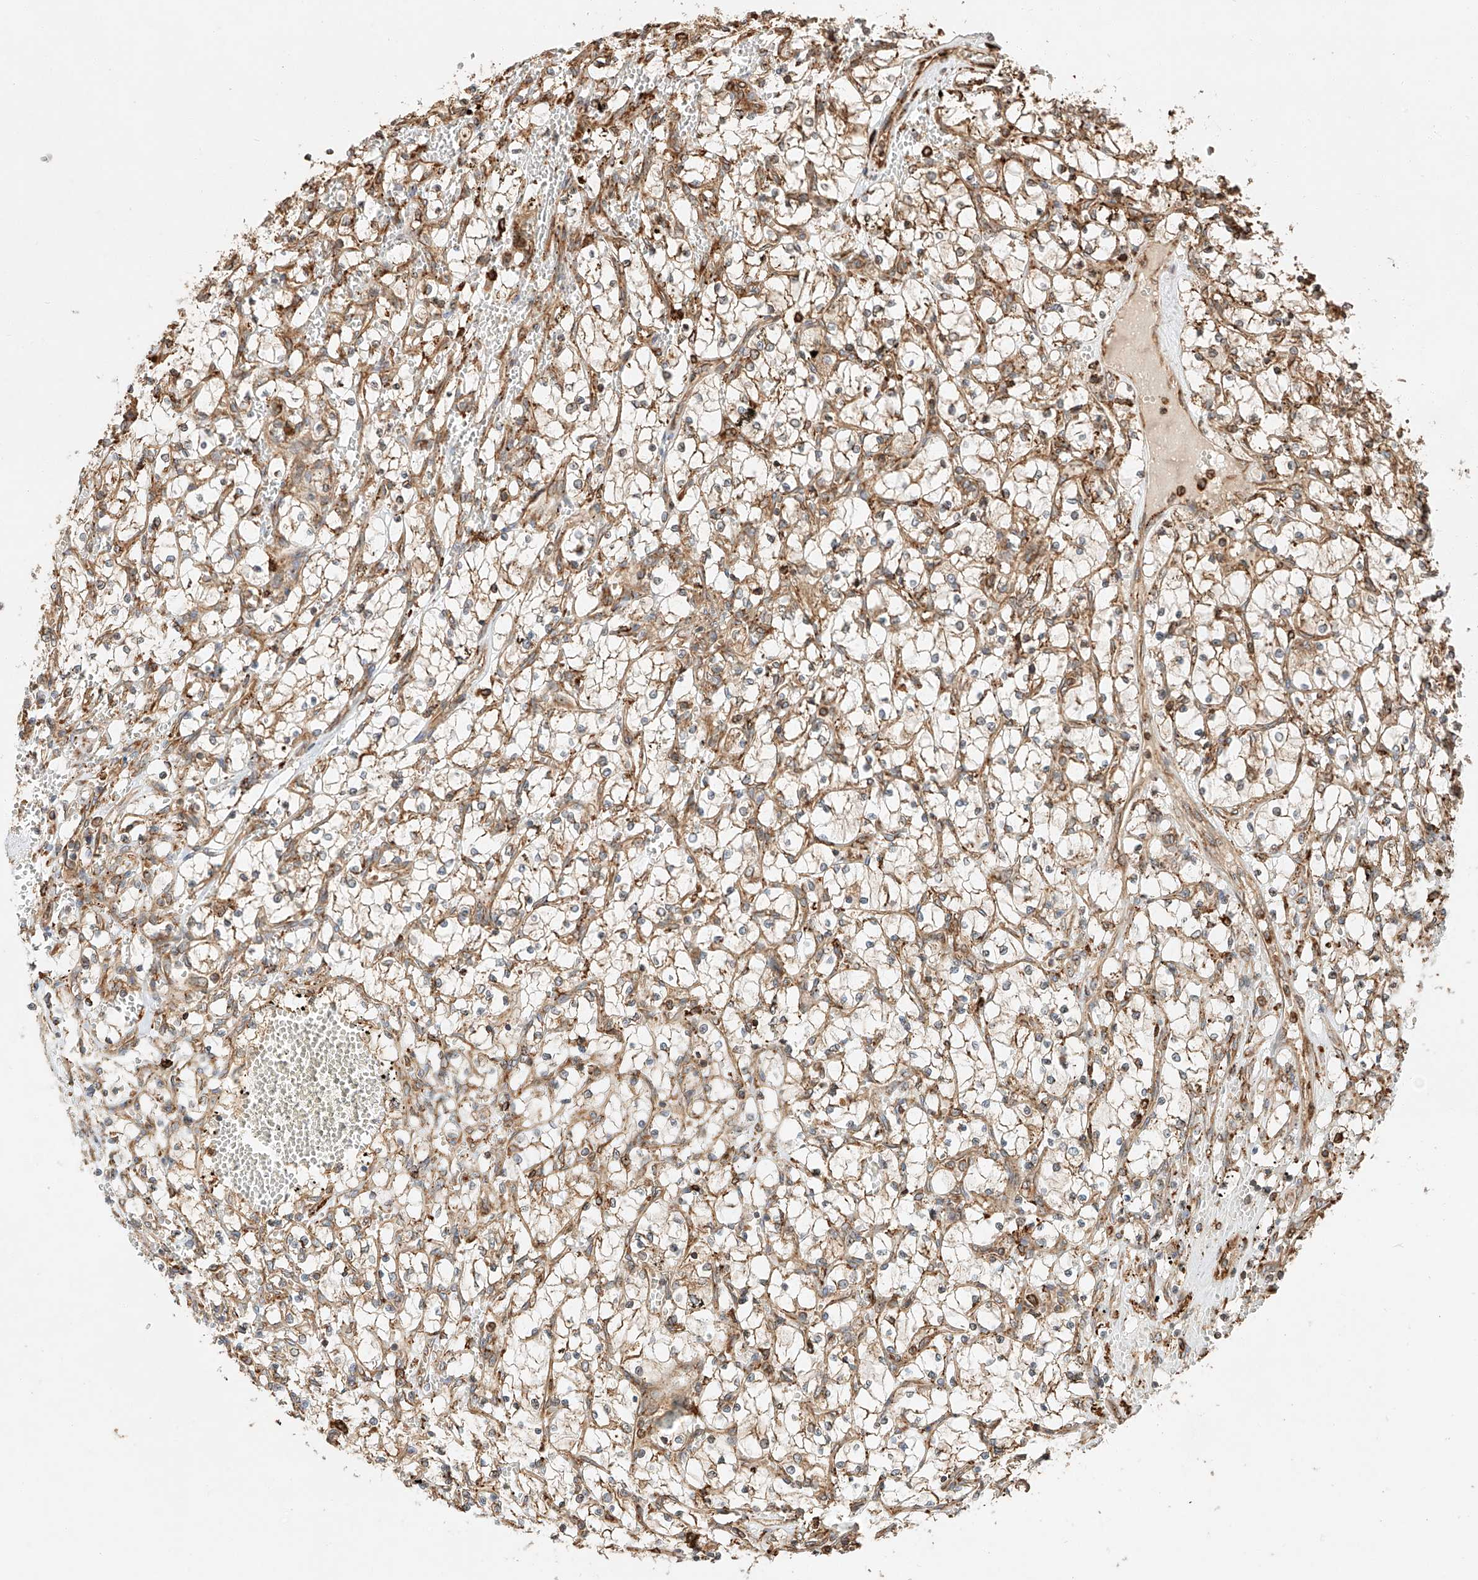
{"staining": {"intensity": "weak", "quantity": ">75%", "location": "cytoplasmic/membranous"}, "tissue": "renal cancer", "cell_type": "Tumor cells", "image_type": "cancer", "snomed": [{"axis": "morphology", "description": "Adenocarcinoma, NOS"}, {"axis": "topography", "description": "Kidney"}], "caption": "An immunohistochemistry (IHC) micrograph of neoplastic tissue is shown. Protein staining in brown shows weak cytoplasmic/membranous positivity in renal cancer (adenocarcinoma) within tumor cells.", "gene": "ZNF84", "patient": {"sex": "female", "age": 69}}